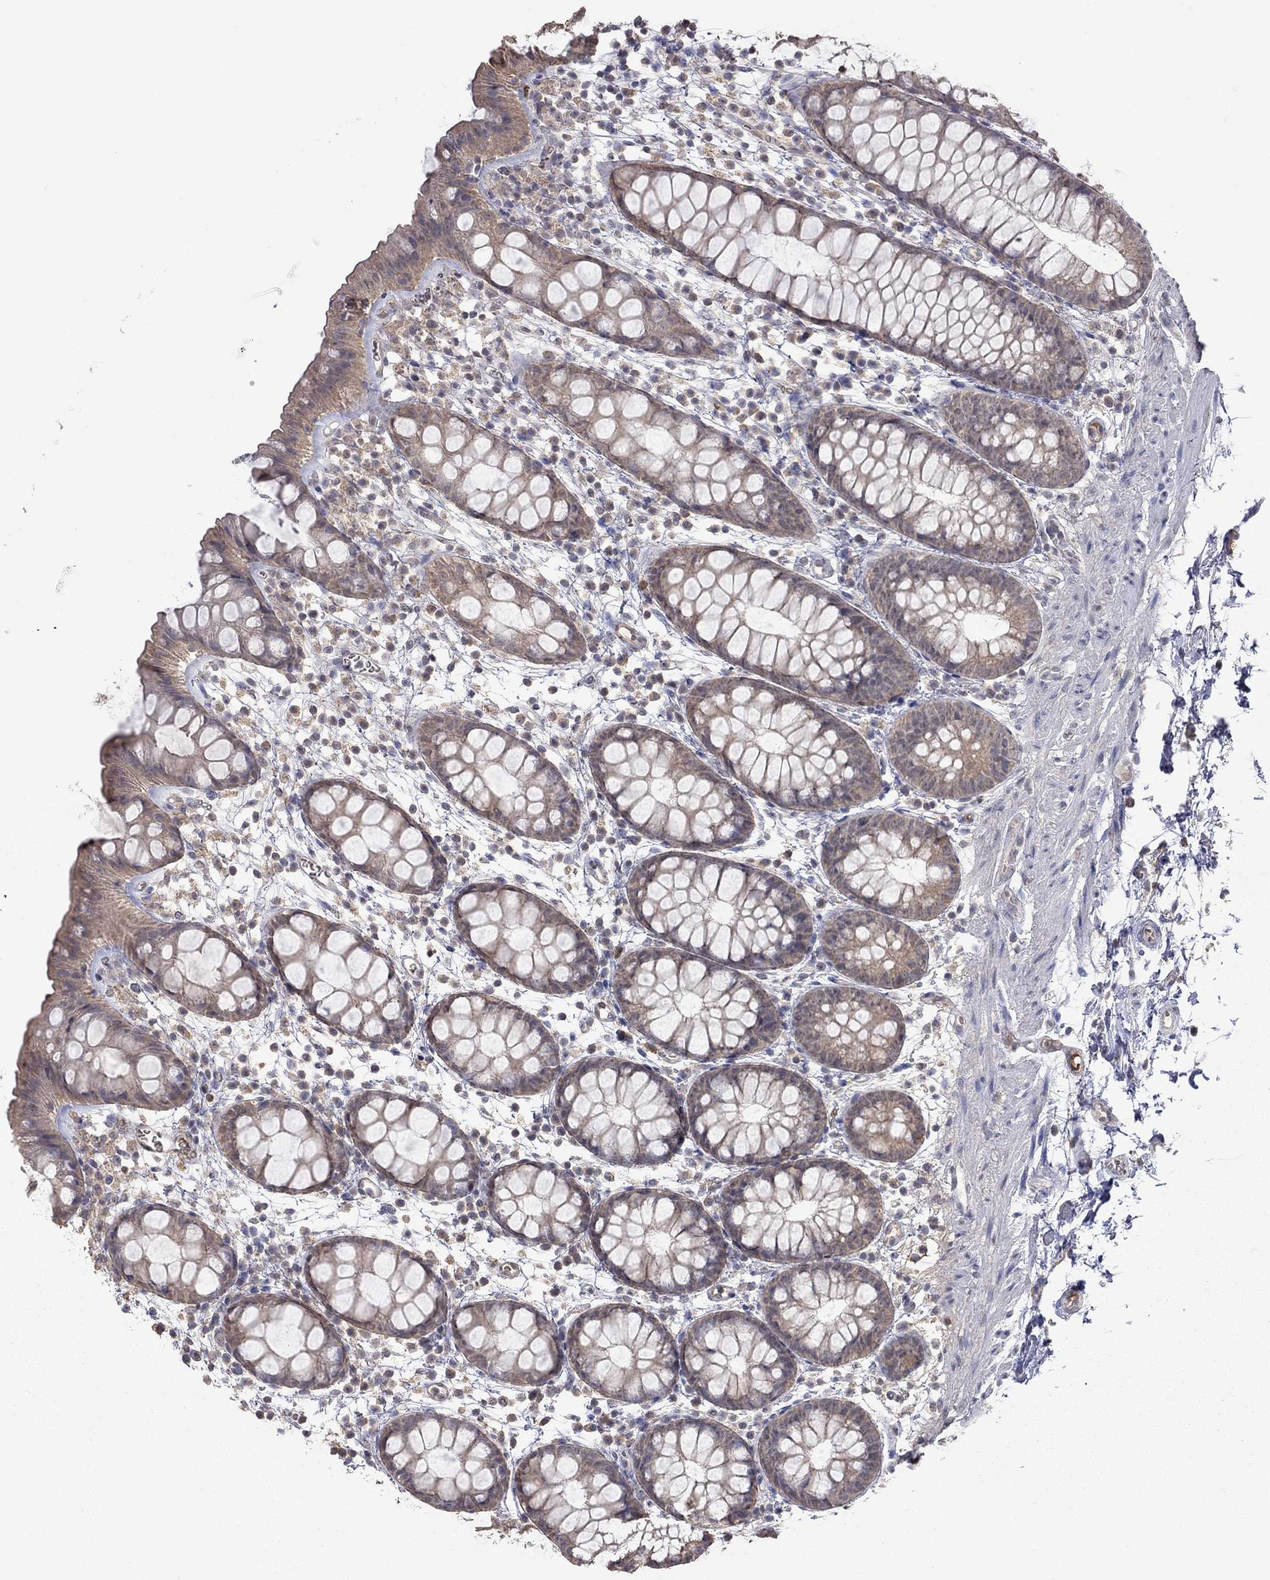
{"staining": {"intensity": "moderate", "quantity": ">75%", "location": "cytoplasmic/membranous"}, "tissue": "rectum", "cell_type": "Glandular cells", "image_type": "normal", "snomed": [{"axis": "morphology", "description": "Normal tissue, NOS"}, {"axis": "topography", "description": "Rectum"}], "caption": "IHC photomicrograph of unremarkable human rectum stained for a protein (brown), which shows medium levels of moderate cytoplasmic/membranous expression in about >75% of glandular cells.", "gene": "HTR6", "patient": {"sex": "male", "age": 57}}